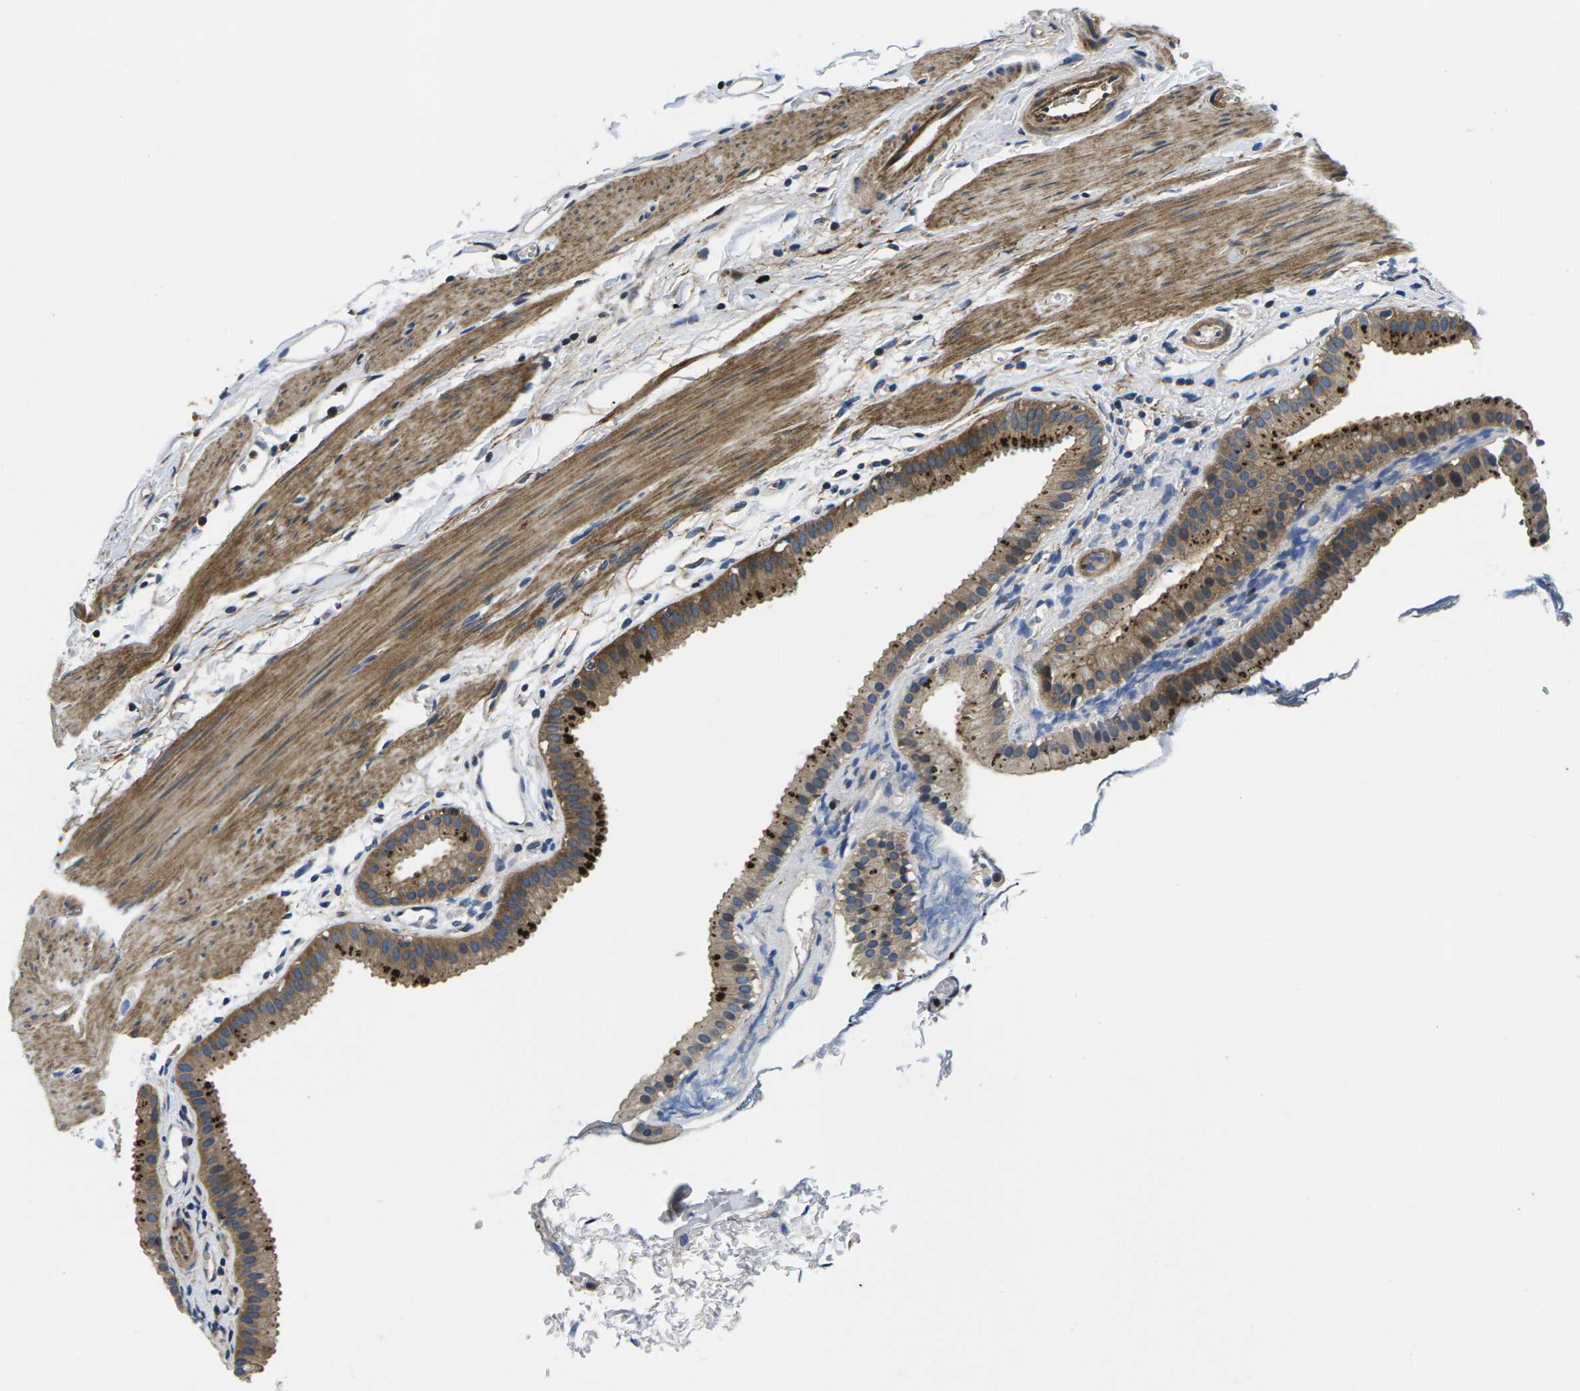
{"staining": {"intensity": "moderate", "quantity": ">75%", "location": "cytoplasmic/membranous"}, "tissue": "gallbladder", "cell_type": "Glandular cells", "image_type": "normal", "snomed": [{"axis": "morphology", "description": "Normal tissue, NOS"}, {"axis": "topography", "description": "Gallbladder"}], "caption": "Benign gallbladder shows moderate cytoplasmic/membranous staining in approximately >75% of glandular cells.", "gene": "PLCE1", "patient": {"sex": "female", "age": 64}}